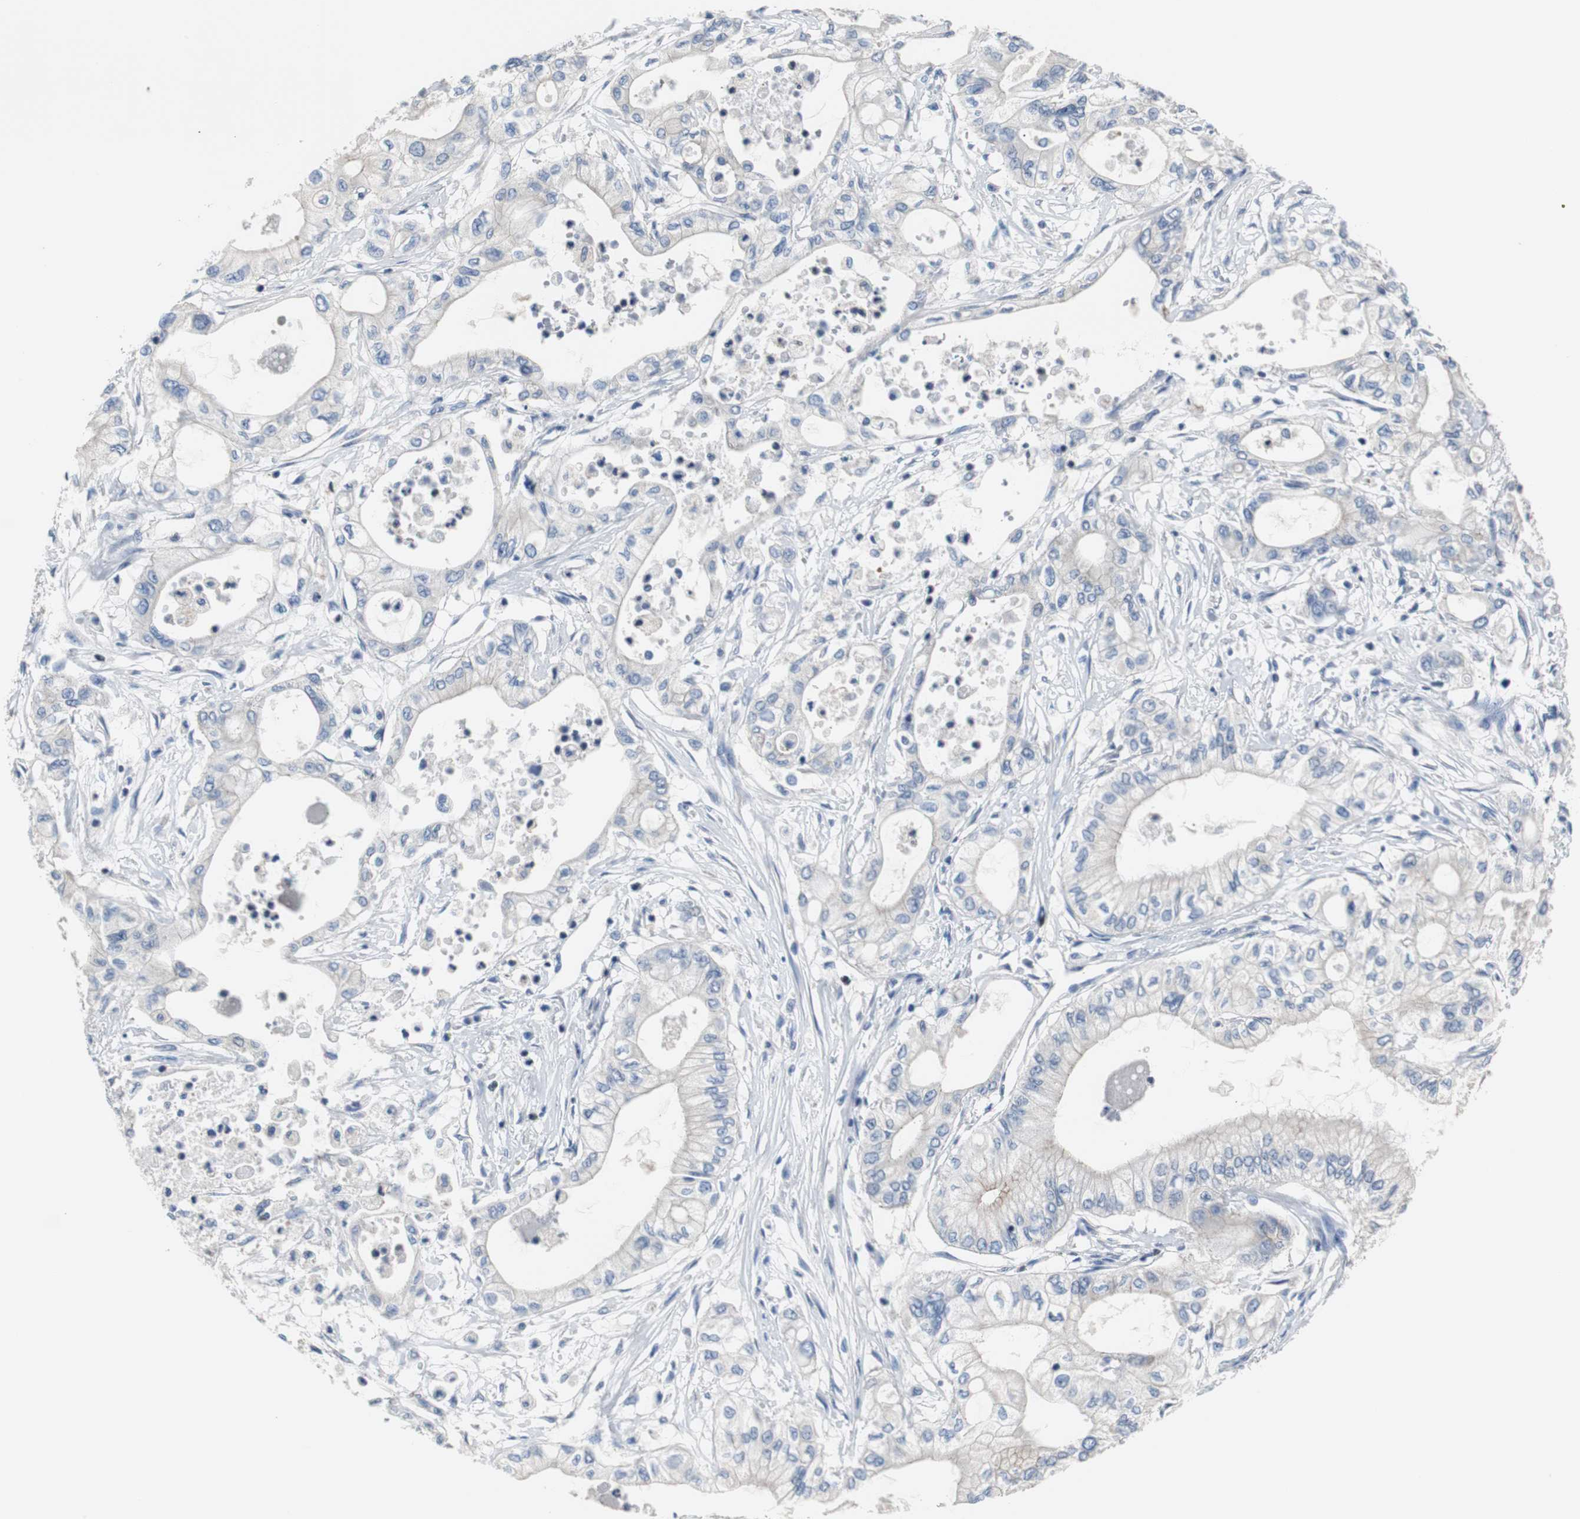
{"staining": {"intensity": "negative", "quantity": "none", "location": "none"}, "tissue": "pancreatic cancer", "cell_type": "Tumor cells", "image_type": "cancer", "snomed": [{"axis": "morphology", "description": "Adenocarcinoma, NOS"}, {"axis": "topography", "description": "Pancreas"}], "caption": "Protein analysis of adenocarcinoma (pancreatic) exhibits no significant staining in tumor cells.", "gene": "PCK1", "patient": {"sex": "male", "age": 79}}